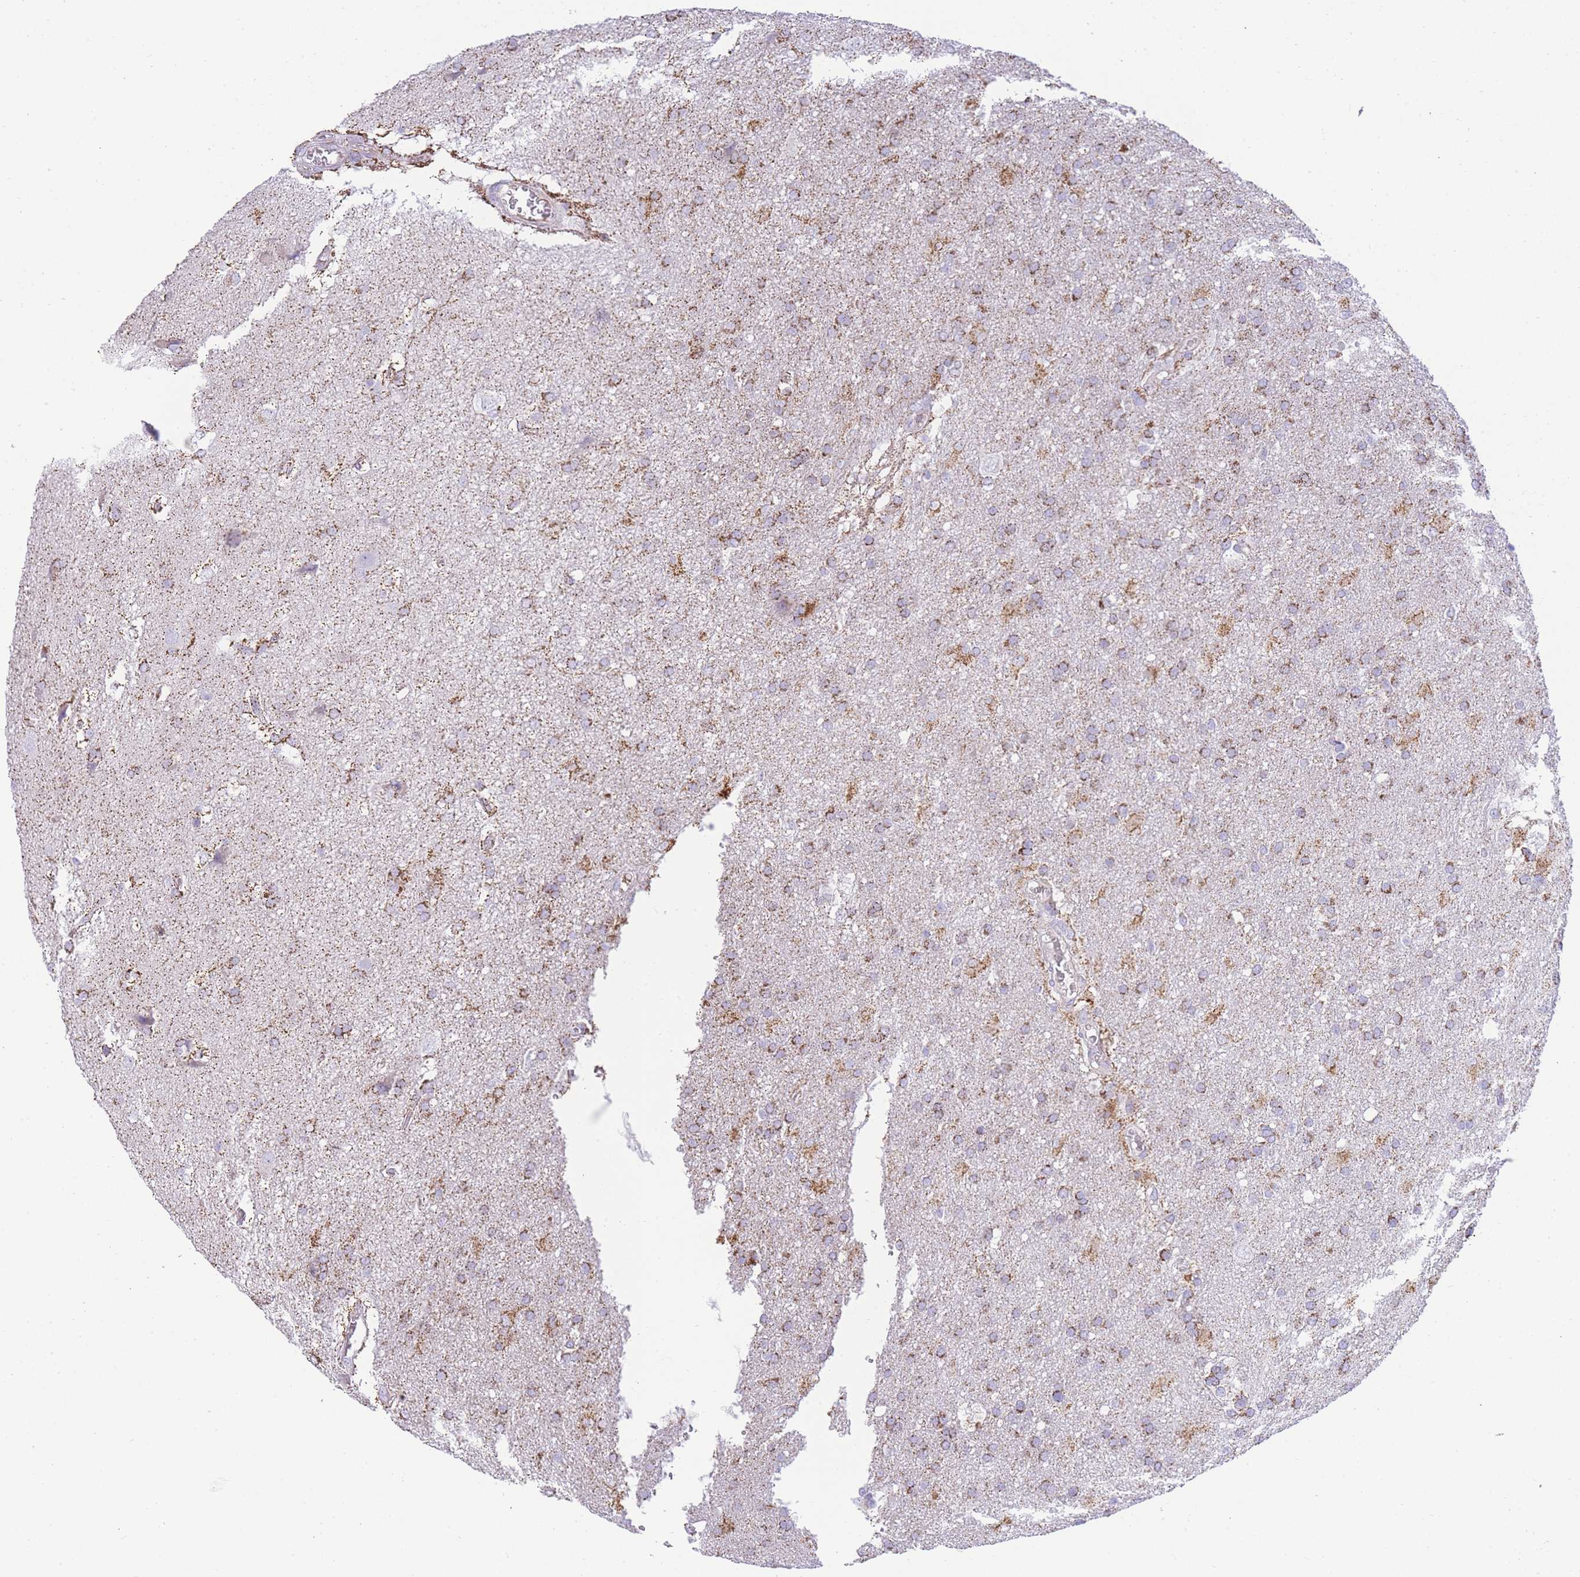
{"staining": {"intensity": "moderate", "quantity": ">75%", "location": "cytoplasmic/membranous"}, "tissue": "glioma", "cell_type": "Tumor cells", "image_type": "cancer", "snomed": [{"axis": "morphology", "description": "Glioma, malignant, Low grade"}, {"axis": "topography", "description": "Brain"}], "caption": "A photomicrograph showing moderate cytoplasmic/membranous positivity in about >75% of tumor cells in glioma, as visualized by brown immunohistochemical staining.", "gene": "ACSM4", "patient": {"sex": "male", "age": 66}}